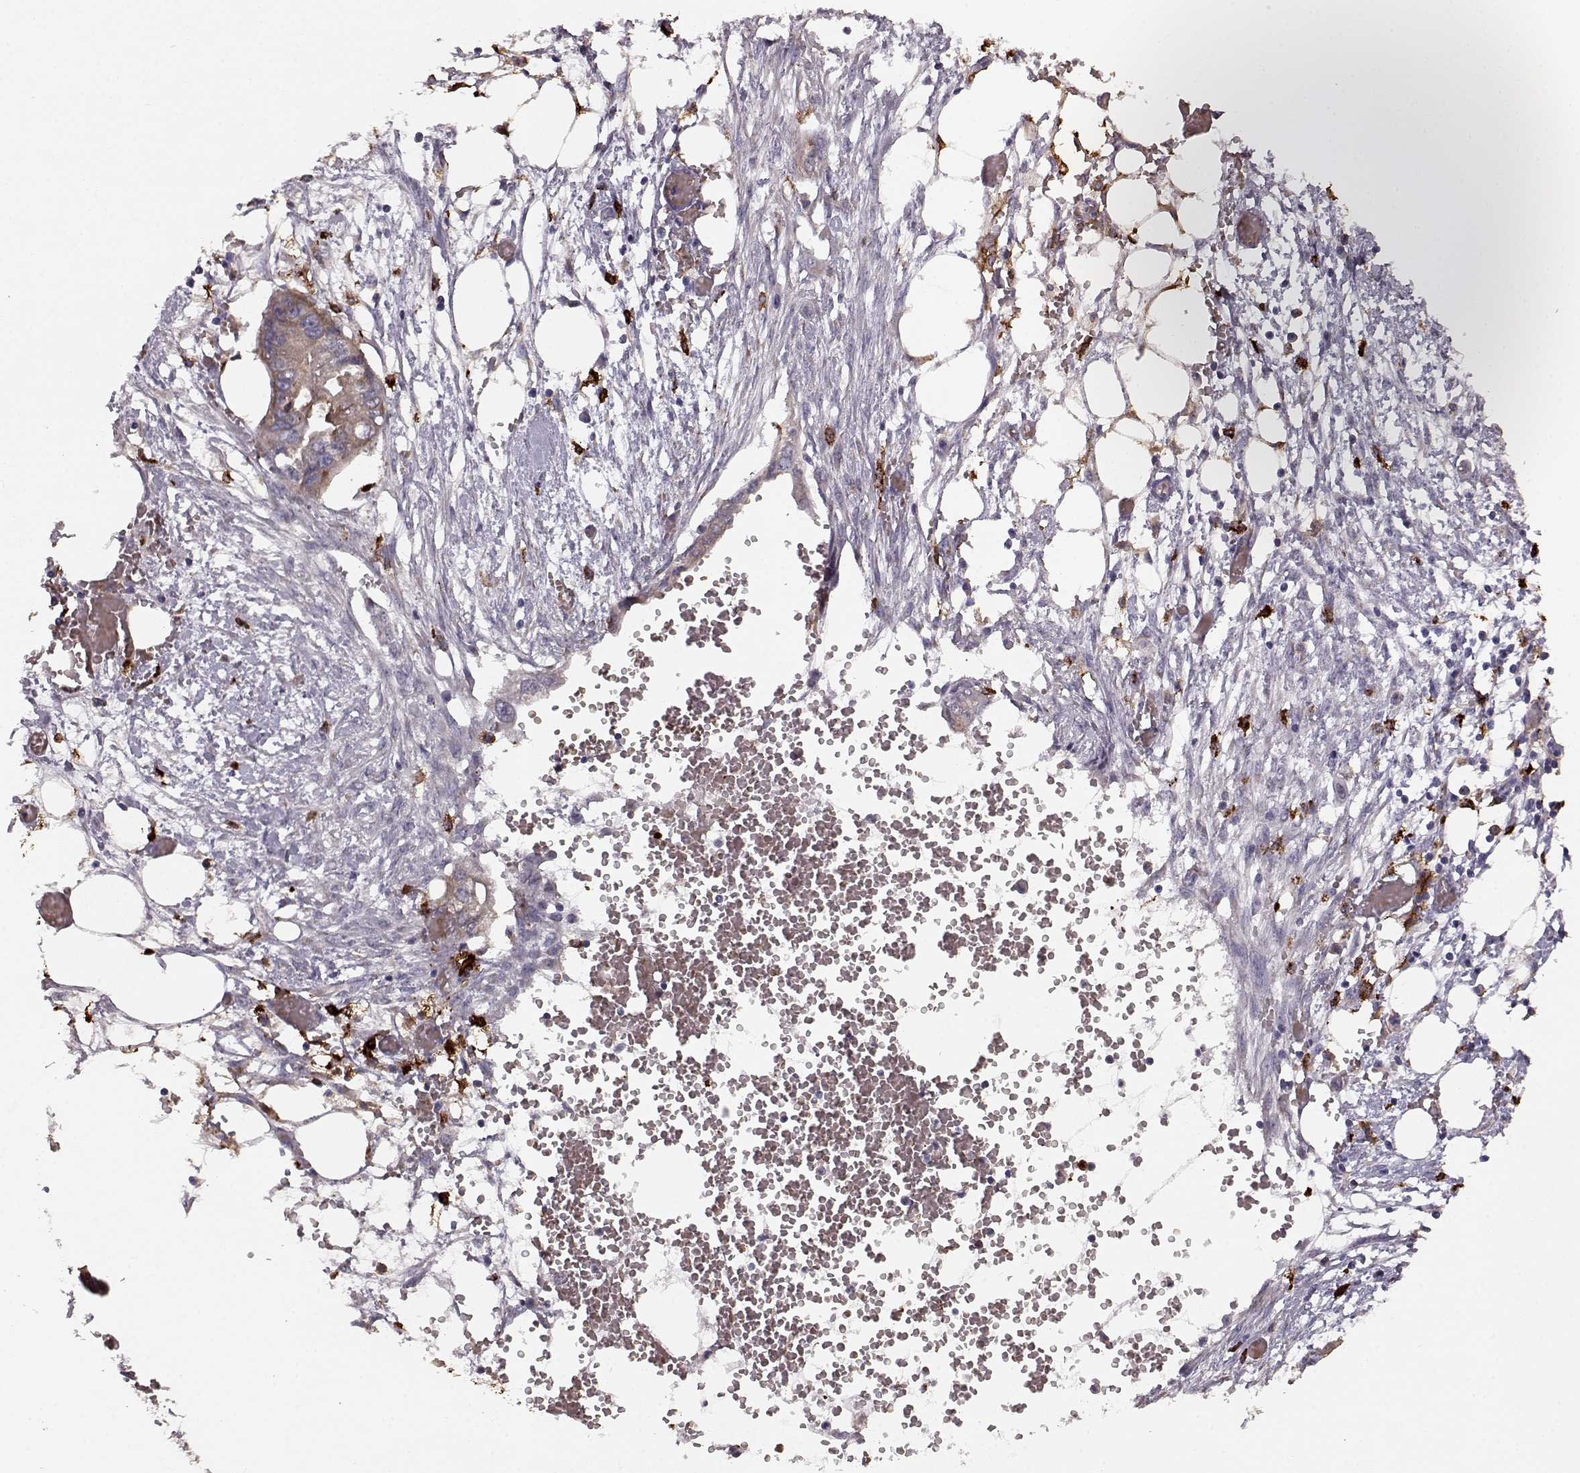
{"staining": {"intensity": "weak", "quantity": "<25%", "location": "cytoplasmic/membranous"}, "tissue": "endometrial cancer", "cell_type": "Tumor cells", "image_type": "cancer", "snomed": [{"axis": "morphology", "description": "Adenocarcinoma, NOS"}, {"axis": "morphology", "description": "Adenocarcinoma, metastatic, NOS"}, {"axis": "topography", "description": "Adipose tissue"}, {"axis": "topography", "description": "Endometrium"}], "caption": "DAB (3,3'-diaminobenzidine) immunohistochemical staining of adenocarcinoma (endometrial) shows no significant positivity in tumor cells.", "gene": "CCNF", "patient": {"sex": "female", "age": 67}}